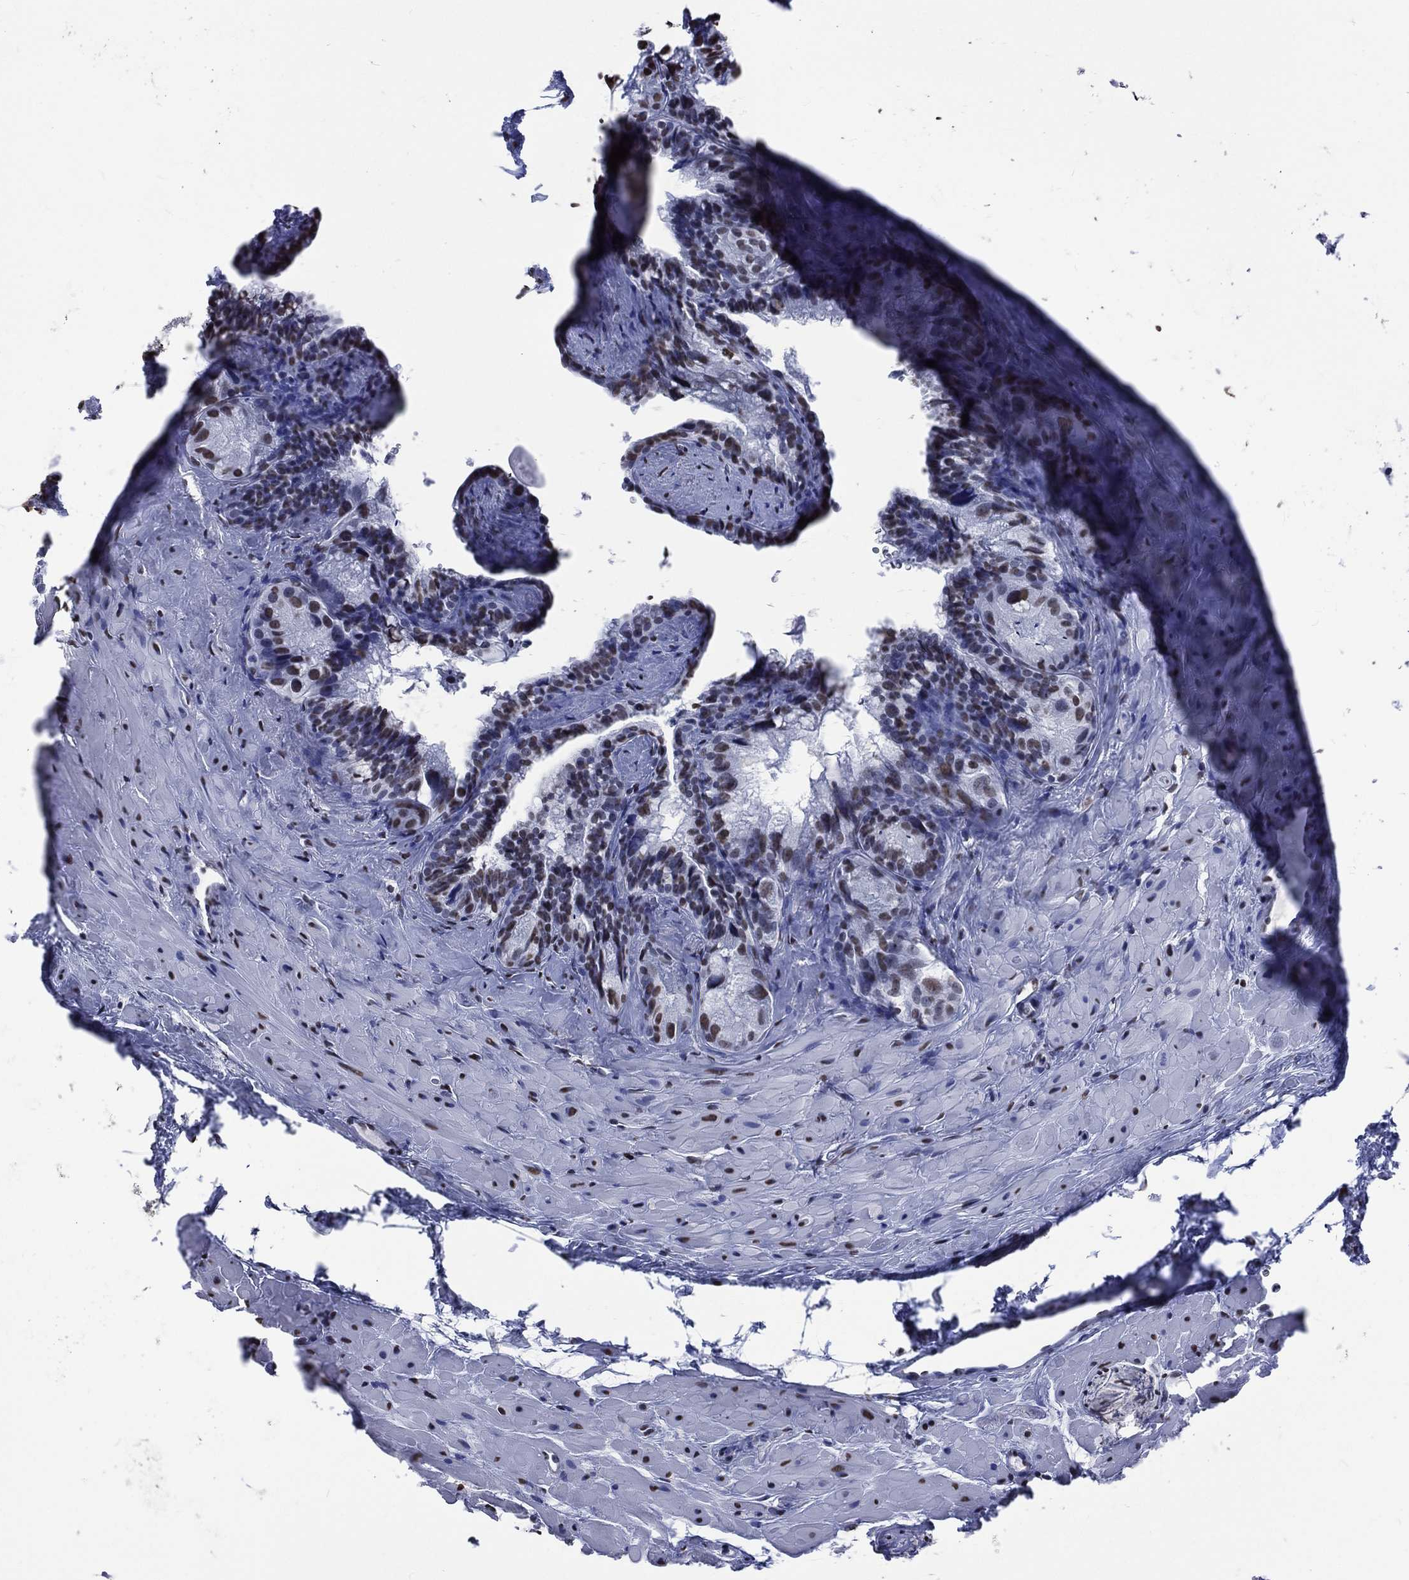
{"staining": {"intensity": "strong", "quantity": ">75%", "location": "nuclear"}, "tissue": "seminal vesicle", "cell_type": "Glandular cells", "image_type": "normal", "snomed": [{"axis": "morphology", "description": "Normal tissue, NOS"}, {"axis": "topography", "description": "Seminal veicle"}], "caption": "Protein staining by immunohistochemistry (IHC) reveals strong nuclear positivity in approximately >75% of glandular cells in normal seminal vesicle. (Stains: DAB (3,3'-diaminobenzidine) in brown, nuclei in blue, Microscopy: brightfield microscopy at high magnification).", "gene": "RETREG2", "patient": {"sex": "male", "age": 72}}